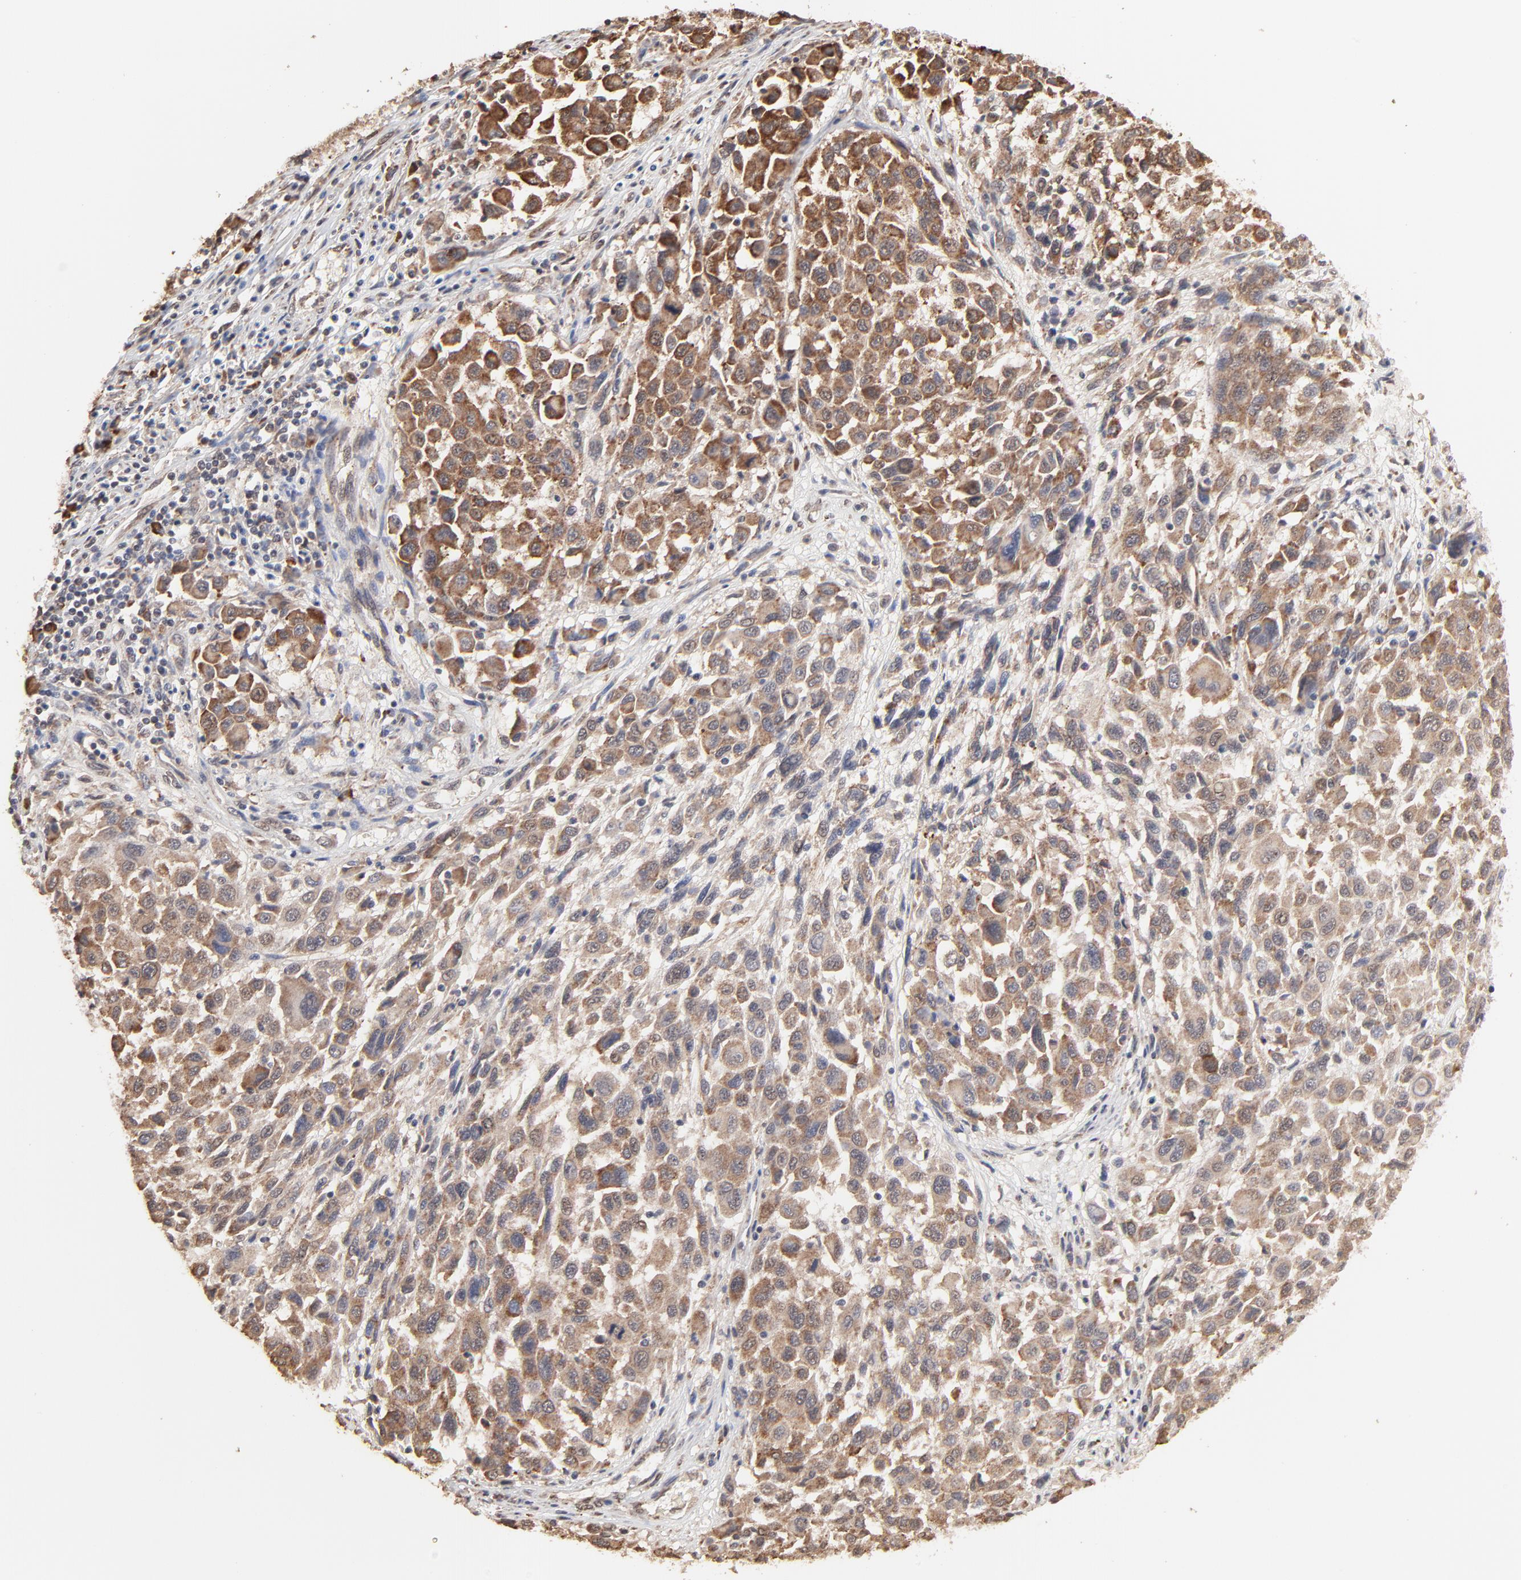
{"staining": {"intensity": "moderate", "quantity": ">75%", "location": "cytoplasmic/membranous"}, "tissue": "melanoma", "cell_type": "Tumor cells", "image_type": "cancer", "snomed": [{"axis": "morphology", "description": "Malignant melanoma, Metastatic site"}, {"axis": "topography", "description": "Lymph node"}], "caption": "This is a histology image of immunohistochemistry (IHC) staining of malignant melanoma (metastatic site), which shows moderate staining in the cytoplasmic/membranous of tumor cells.", "gene": "CHM", "patient": {"sex": "male", "age": 61}}